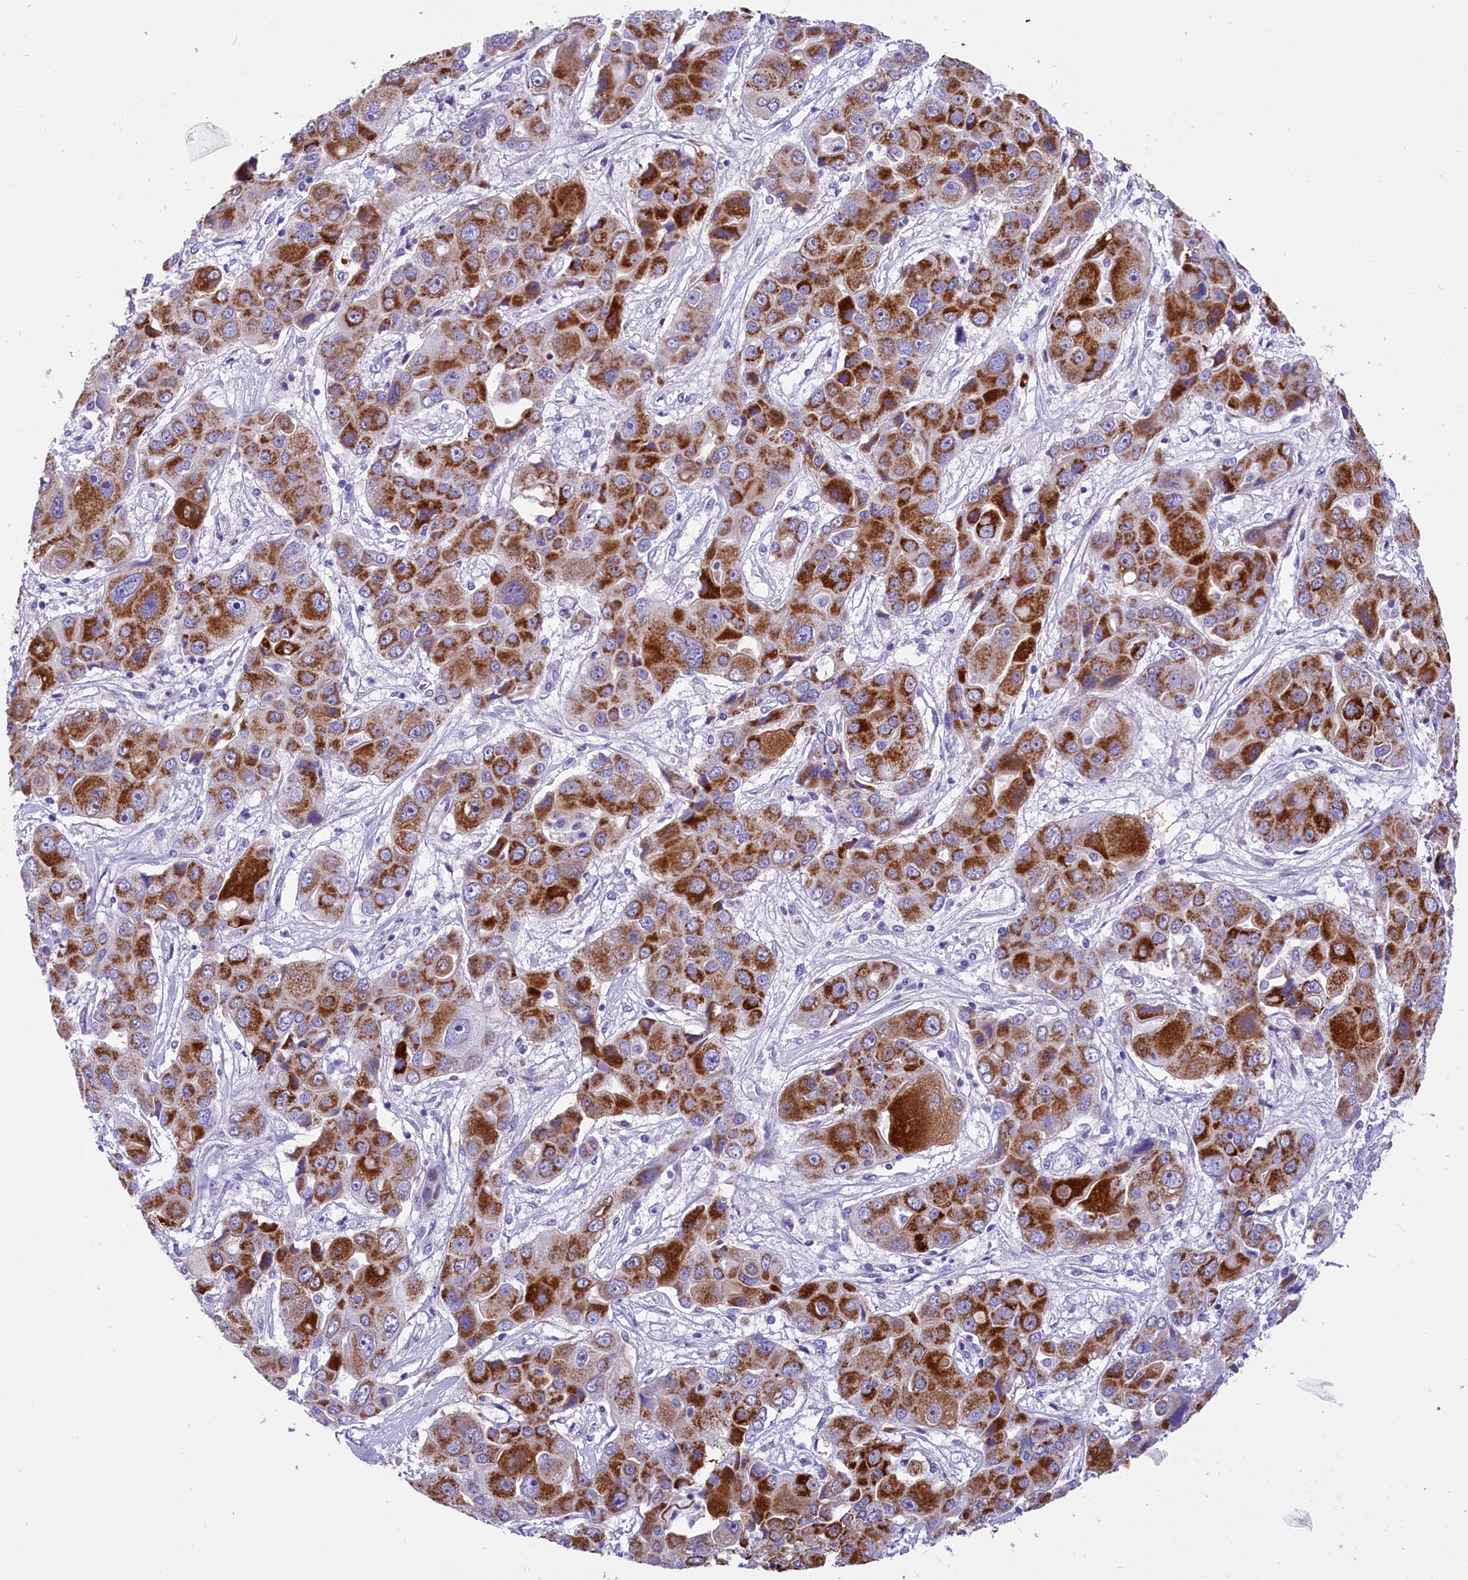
{"staining": {"intensity": "strong", "quantity": ">75%", "location": "cytoplasmic/membranous"}, "tissue": "liver cancer", "cell_type": "Tumor cells", "image_type": "cancer", "snomed": [{"axis": "morphology", "description": "Cholangiocarcinoma"}, {"axis": "topography", "description": "Liver"}], "caption": "Immunohistochemistry of liver cholangiocarcinoma exhibits high levels of strong cytoplasmic/membranous staining in about >75% of tumor cells. Using DAB (3,3'-diaminobenzidine) (brown) and hematoxylin (blue) stains, captured at high magnification using brightfield microscopy.", "gene": "ABAT", "patient": {"sex": "male", "age": 67}}